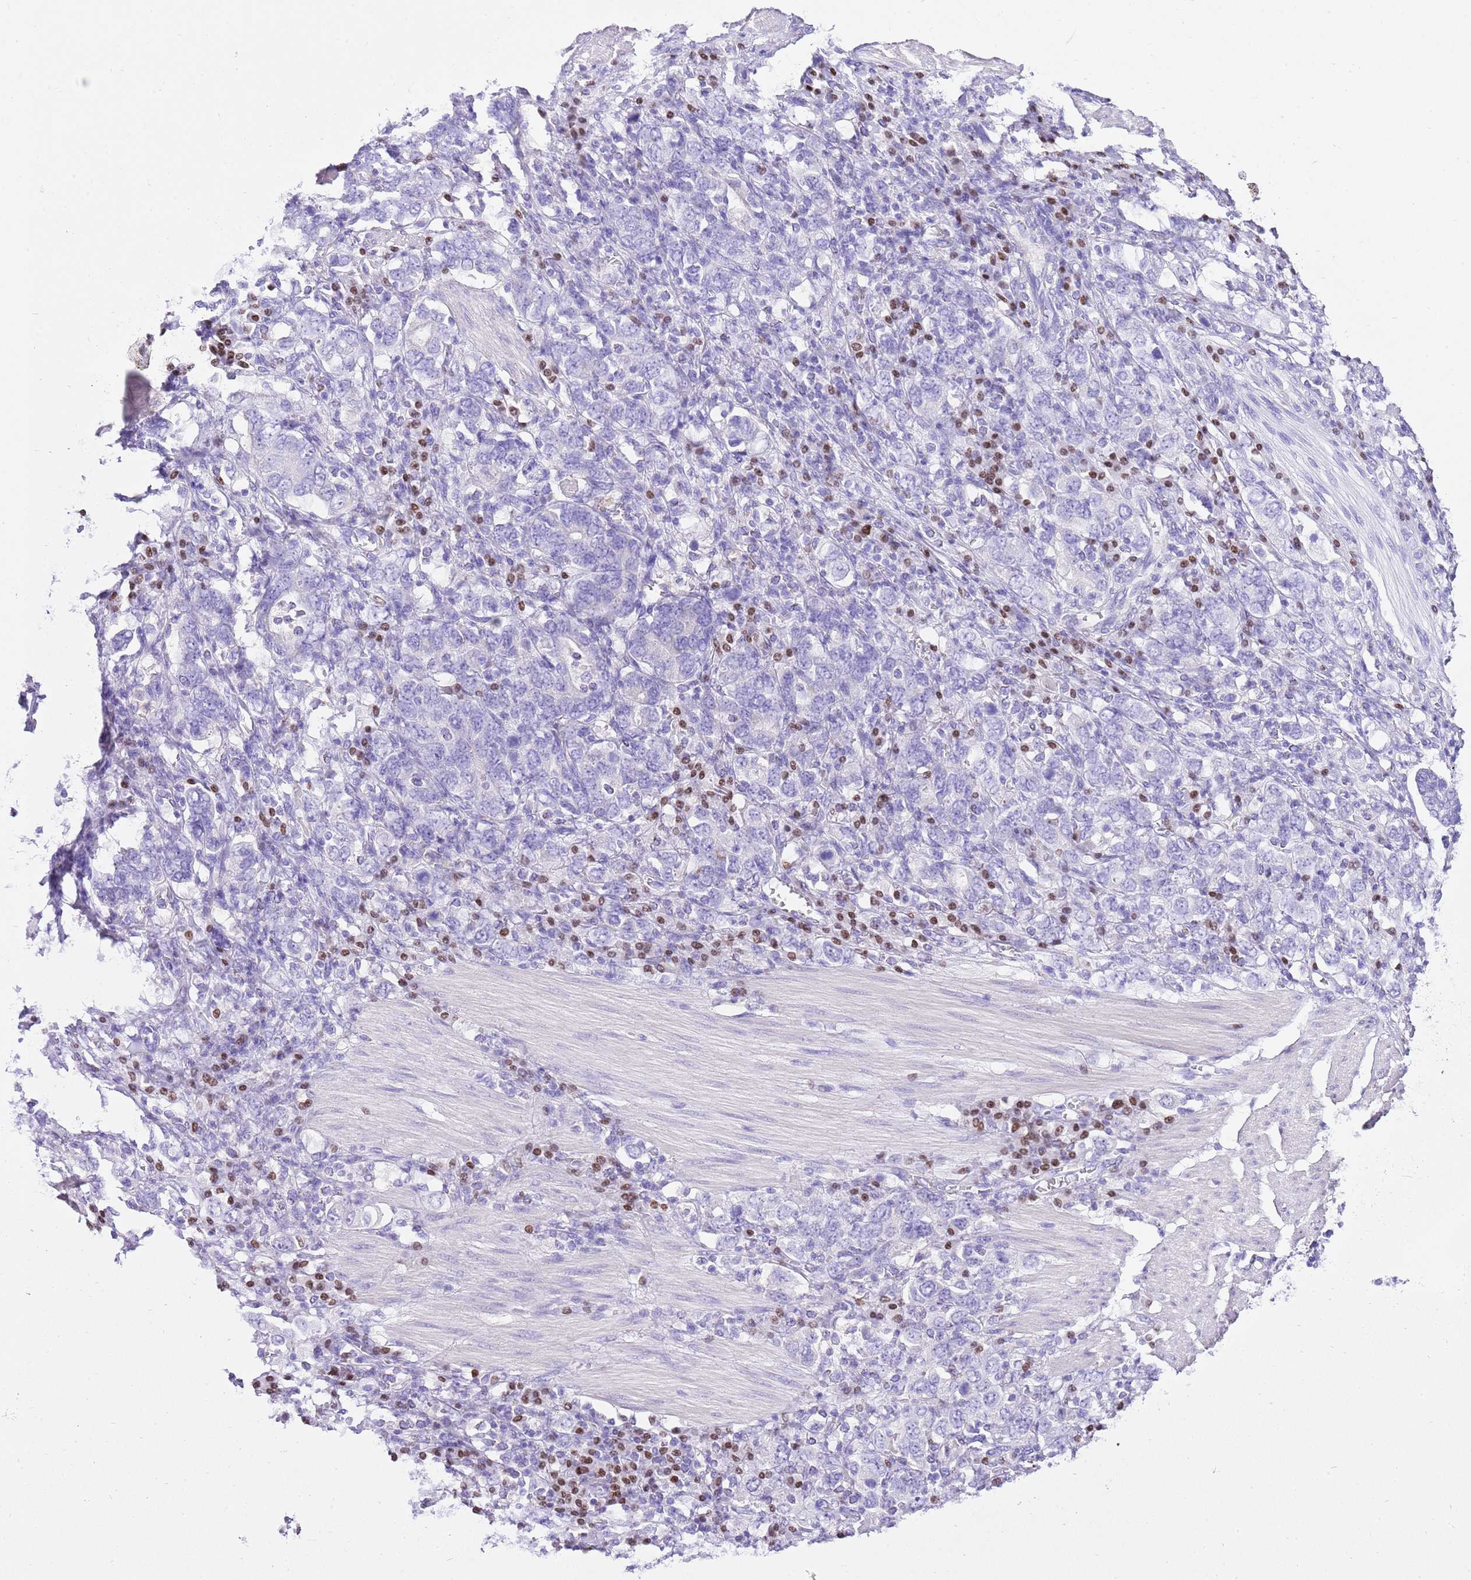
{"staining": {"intensity": "negative", "quantity": "none", "location": "none"}, "tissue": "stomach cancer", "cell_type": "Tumor cells", "image_type": "cancer", "snomed": [{"axis": "morphology", "description": "Adenocarcinoma, NOS"}, {"axis": "topography", "description": "Stomach, upper"}, {"axis": "topography", "description": "Stomach"}], "caption": "The immunohistochemistry micrograph has no significant staining in tumor cells of stomach cancer (adenocarcinoma) tissue. The staining is performed using DAB brown chromogen with nuclei counter-stained in using hematoxylin.", "gene": "BHLHA15", "patient": {"sex": "male", "age": 62}}